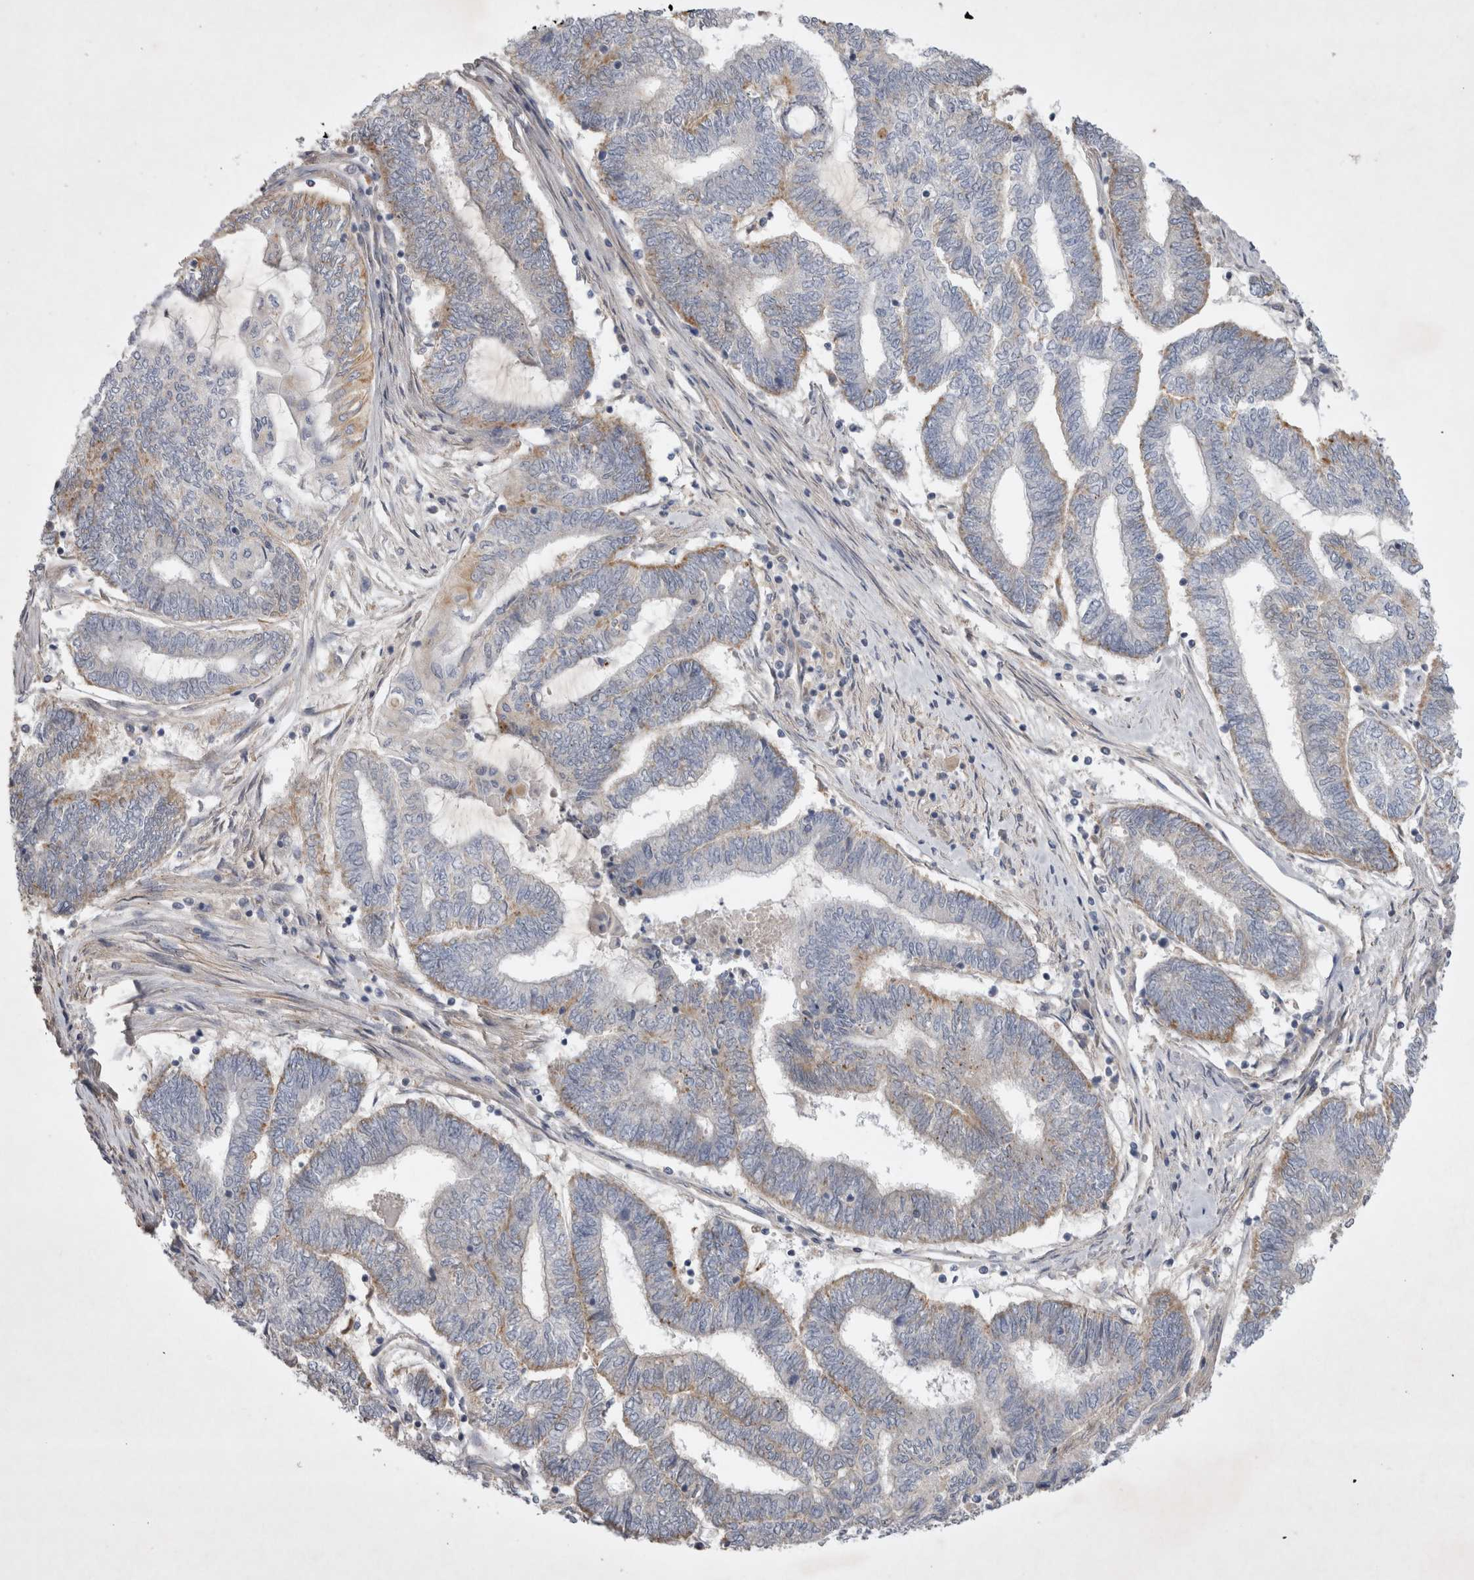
{"staining": {"intensity": "weak", "quantity": "25%-75%", "location": "cytoplasmic/membranous"}, "tissue": "endometrial cancer", "cell_type": "Tumor cells", "image_type": "cancer", "snomed": [{"axis": "morphology", "description": "Adenocarcinoma, NOS"}, {"axis": "topography", "description": "Uterus"}, {"axis": "topography", "description": "Endometrium"}], "caption": "Endometrial cancer (adenocarcinoma) stained with a brown dye demonstrates weak cytoplasmic/membranous positive positivity in about 25%-75% of tumor cells.", "gene": "STRADB", "patient": {"sex": "female", "age": 70}}